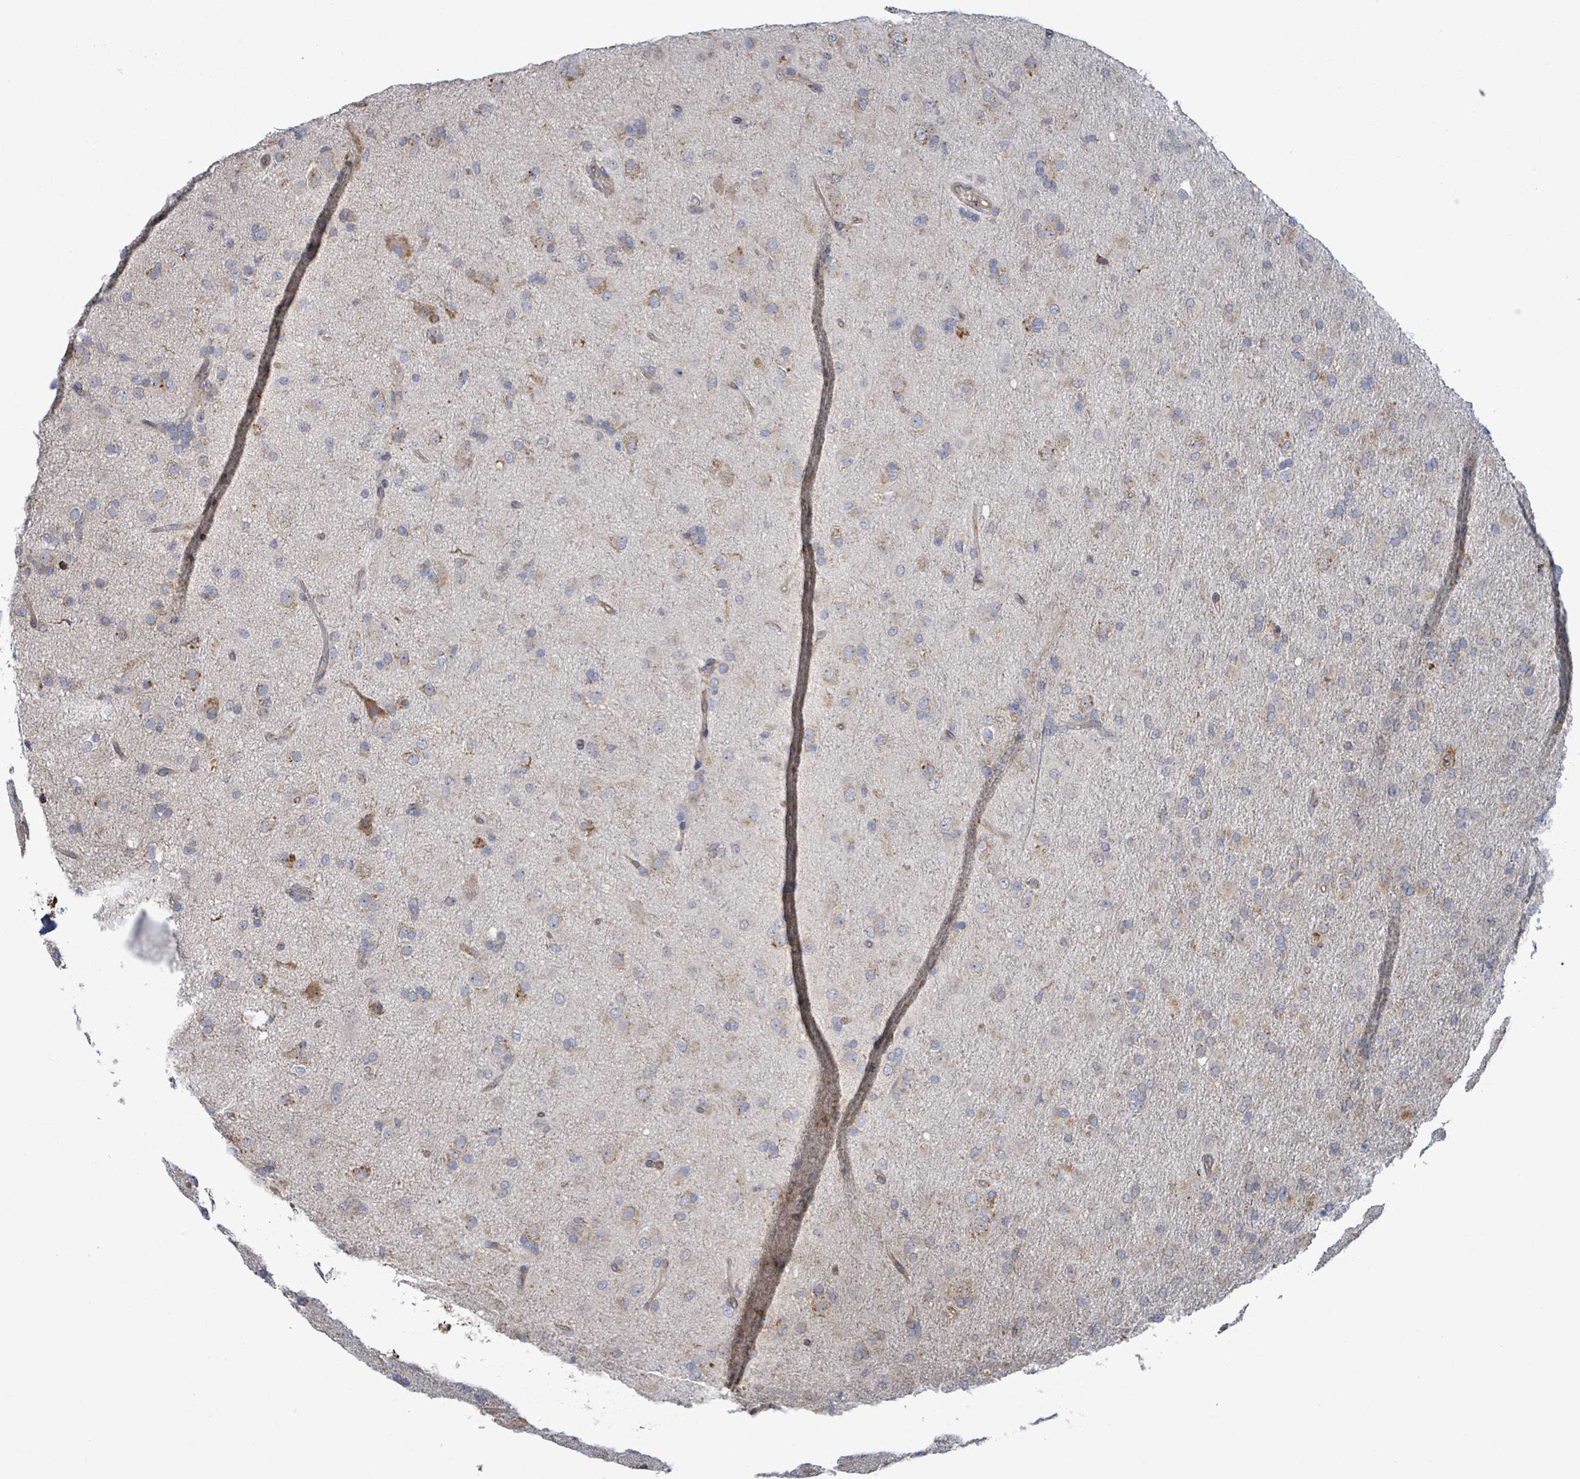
{"staining": {"intensity": "weak", "quantity": "25%-75%", "location": "cytoplasmic/membranous"}, "tissue": "glioma", "cell_type": "Tumor cells", "image_type": "cancer", "snomed": [{"axis": "morphology", "description": "Glioma, malignant, Low grade"}, {"axis": "topography", "description": "Brain"}], "caption": "An IHC micrograph of neoplastic tissue is shown. Protein staining in brown highlights weak cytoplasmic/membranous positivity in malignant glioma (low-grade) within tumor cells.", "gene": "RFPL4A", "patient": {"sex": "male", "age": 65}}